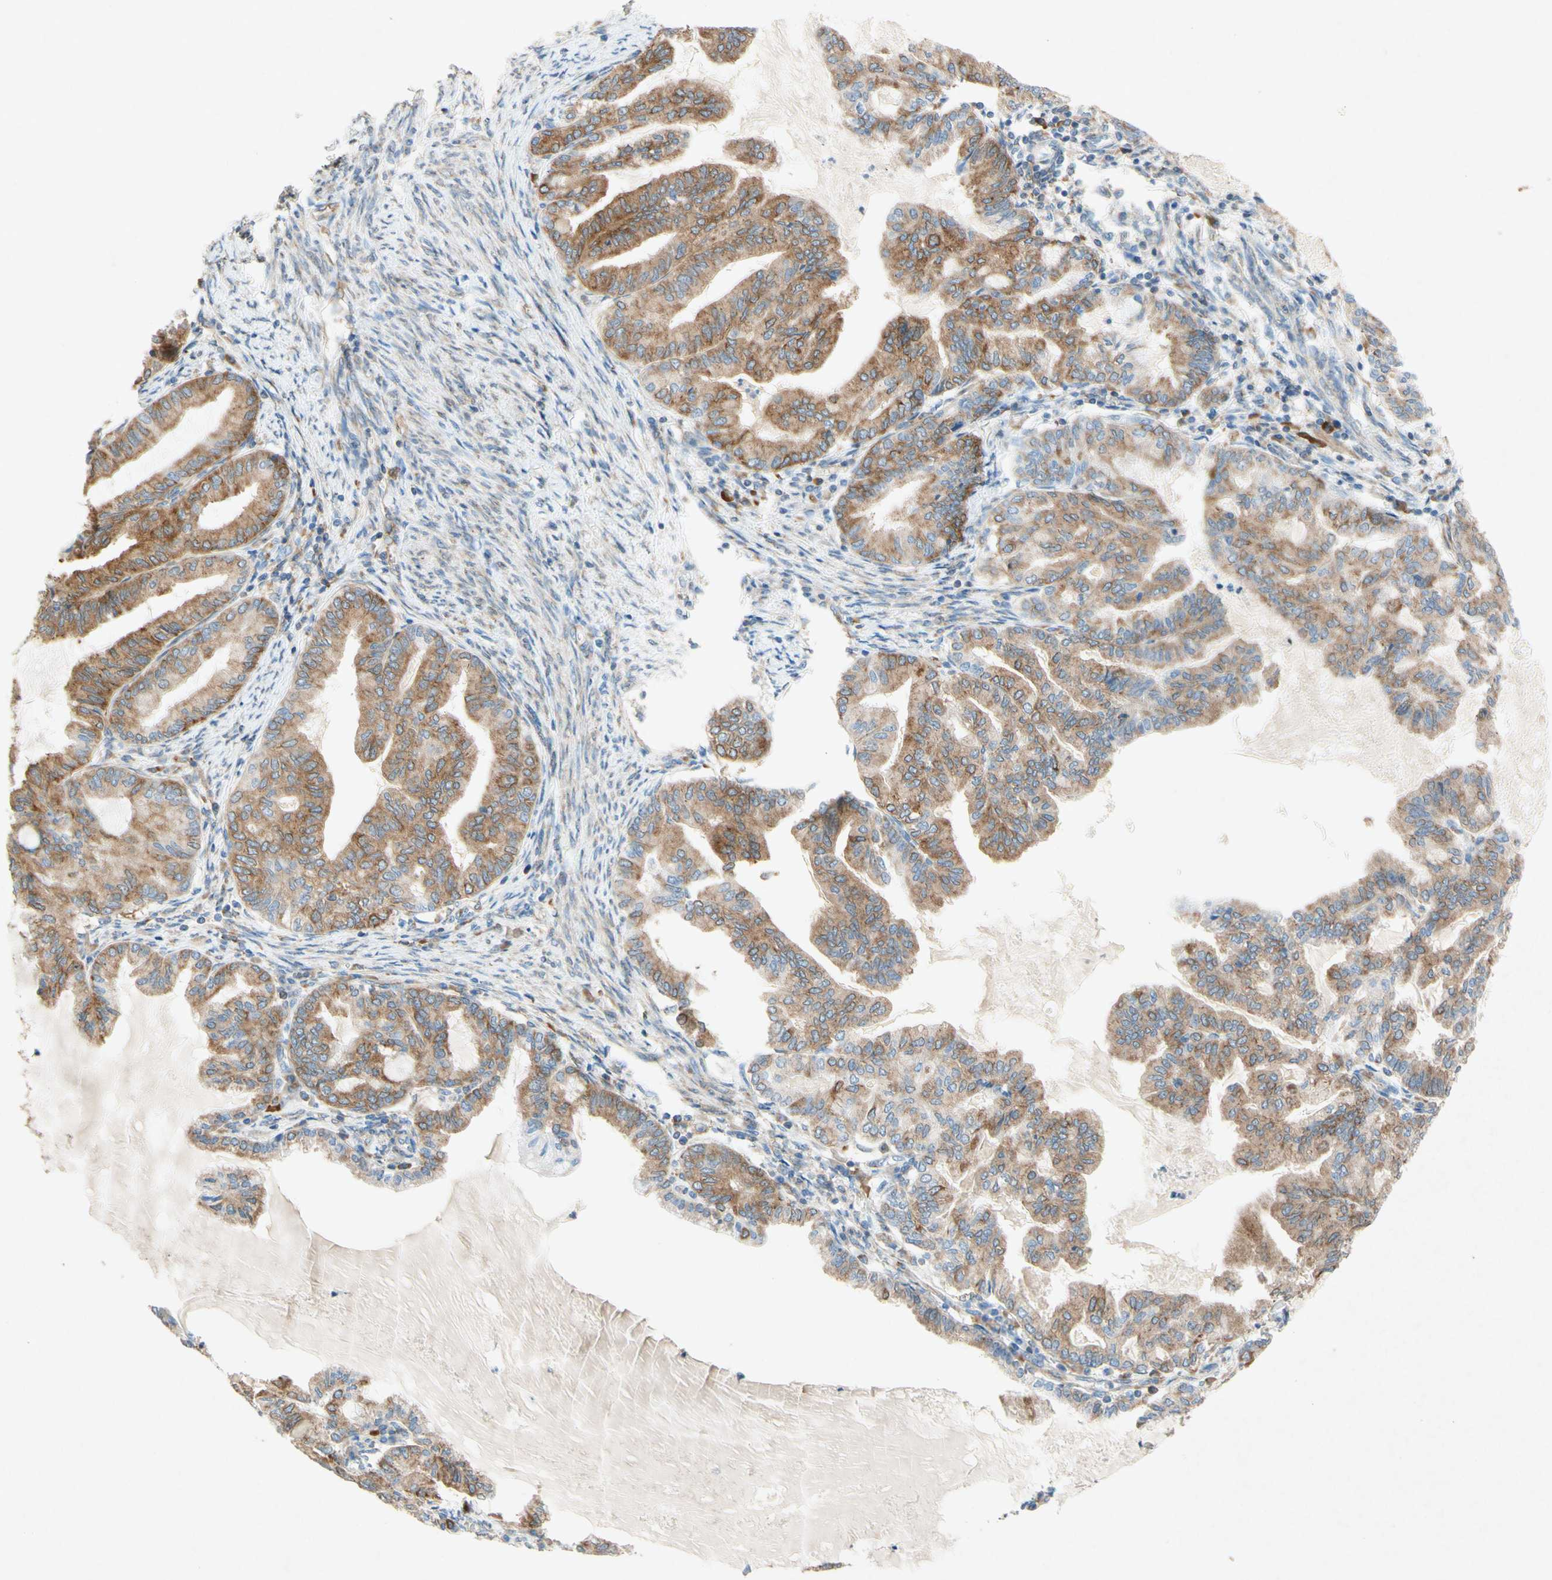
{"staining": {"intensity": "moderate", "quantity": ">75%", "location": "cytoplasmic/membranous"}, "tissue": "endometrial cancer", "cell_type": "Tumor cells", "image_type": "cancer", "snomed": [{"axis": "morphology", "description": "Adenocarcinoma, NOS"}, {"axis": "topography", "description": "Endometrium"}], "caption": "There is medium levels of moderate cytoplasmic/membranous positivity in tumor cells of endometrial cancer (adenocarcinoma), as demonstrated by immunohistochemical staining (brown color).", "gene": "PABPC1", "patient": {"sex": "female", "age": 86}}